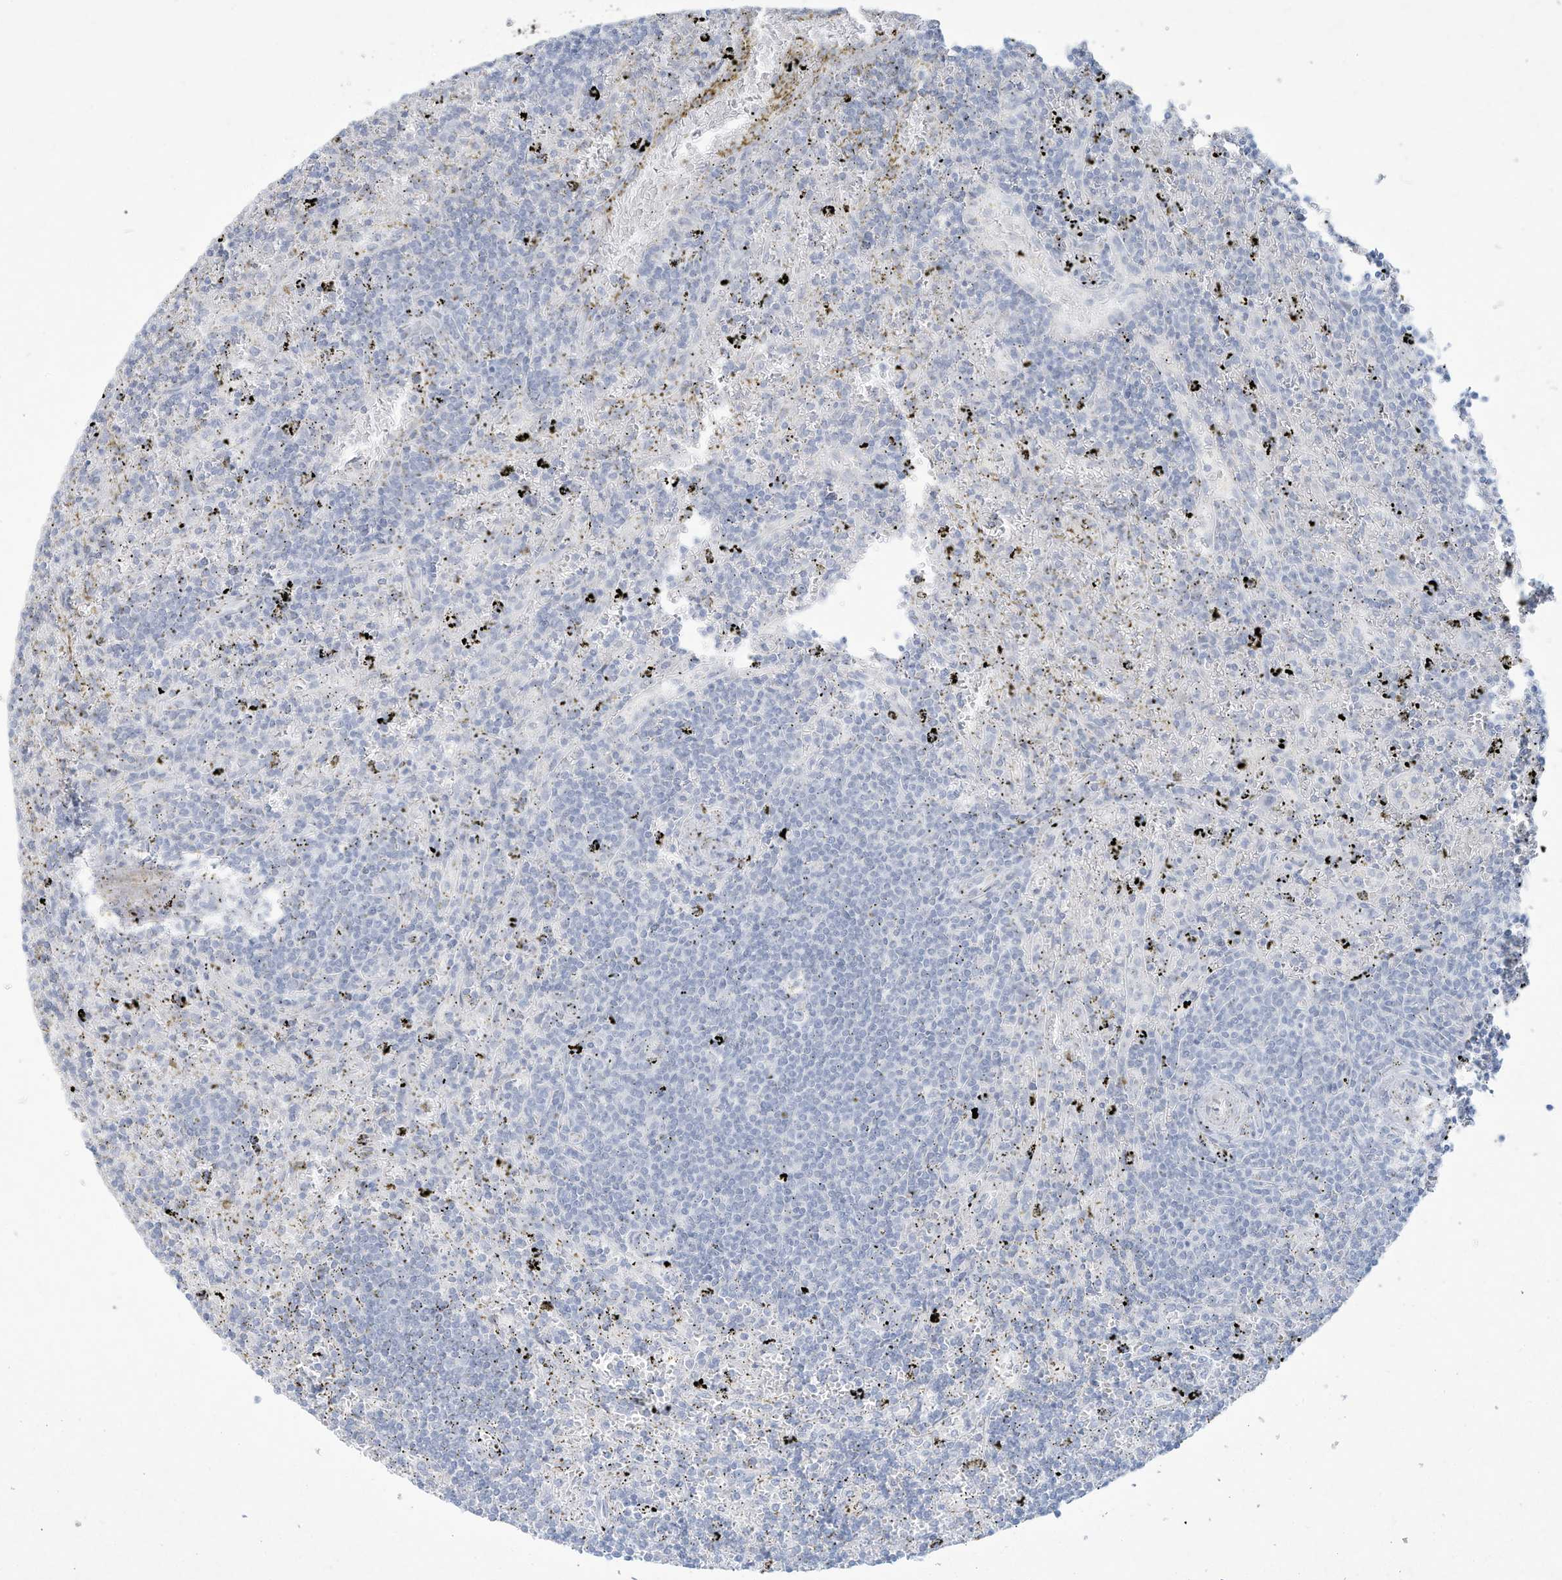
{"staining": {"intensity": "negative", "quantity": "none", "location": "none"}, "tissue": "lymphoma", "cell_type": "Tumor cells", "image_type": "cancer", "snomed": [{"axis": "morphology", "description": "Malignant lymphoma, non-Hodgkin's type, Low grade"}, {"axis": "topography", "description": "Spleen"}], "caption": "IHC histopathology image of human malignant lymphoma, non-Hodgkin's type (low-grade) stained for a protein (brown), which shows no positivity in tumor cells. (IHC, brightfield microscopy, high magnification).", "gene": "PAX6", "patient": {"sex": "male", "age": 76}}